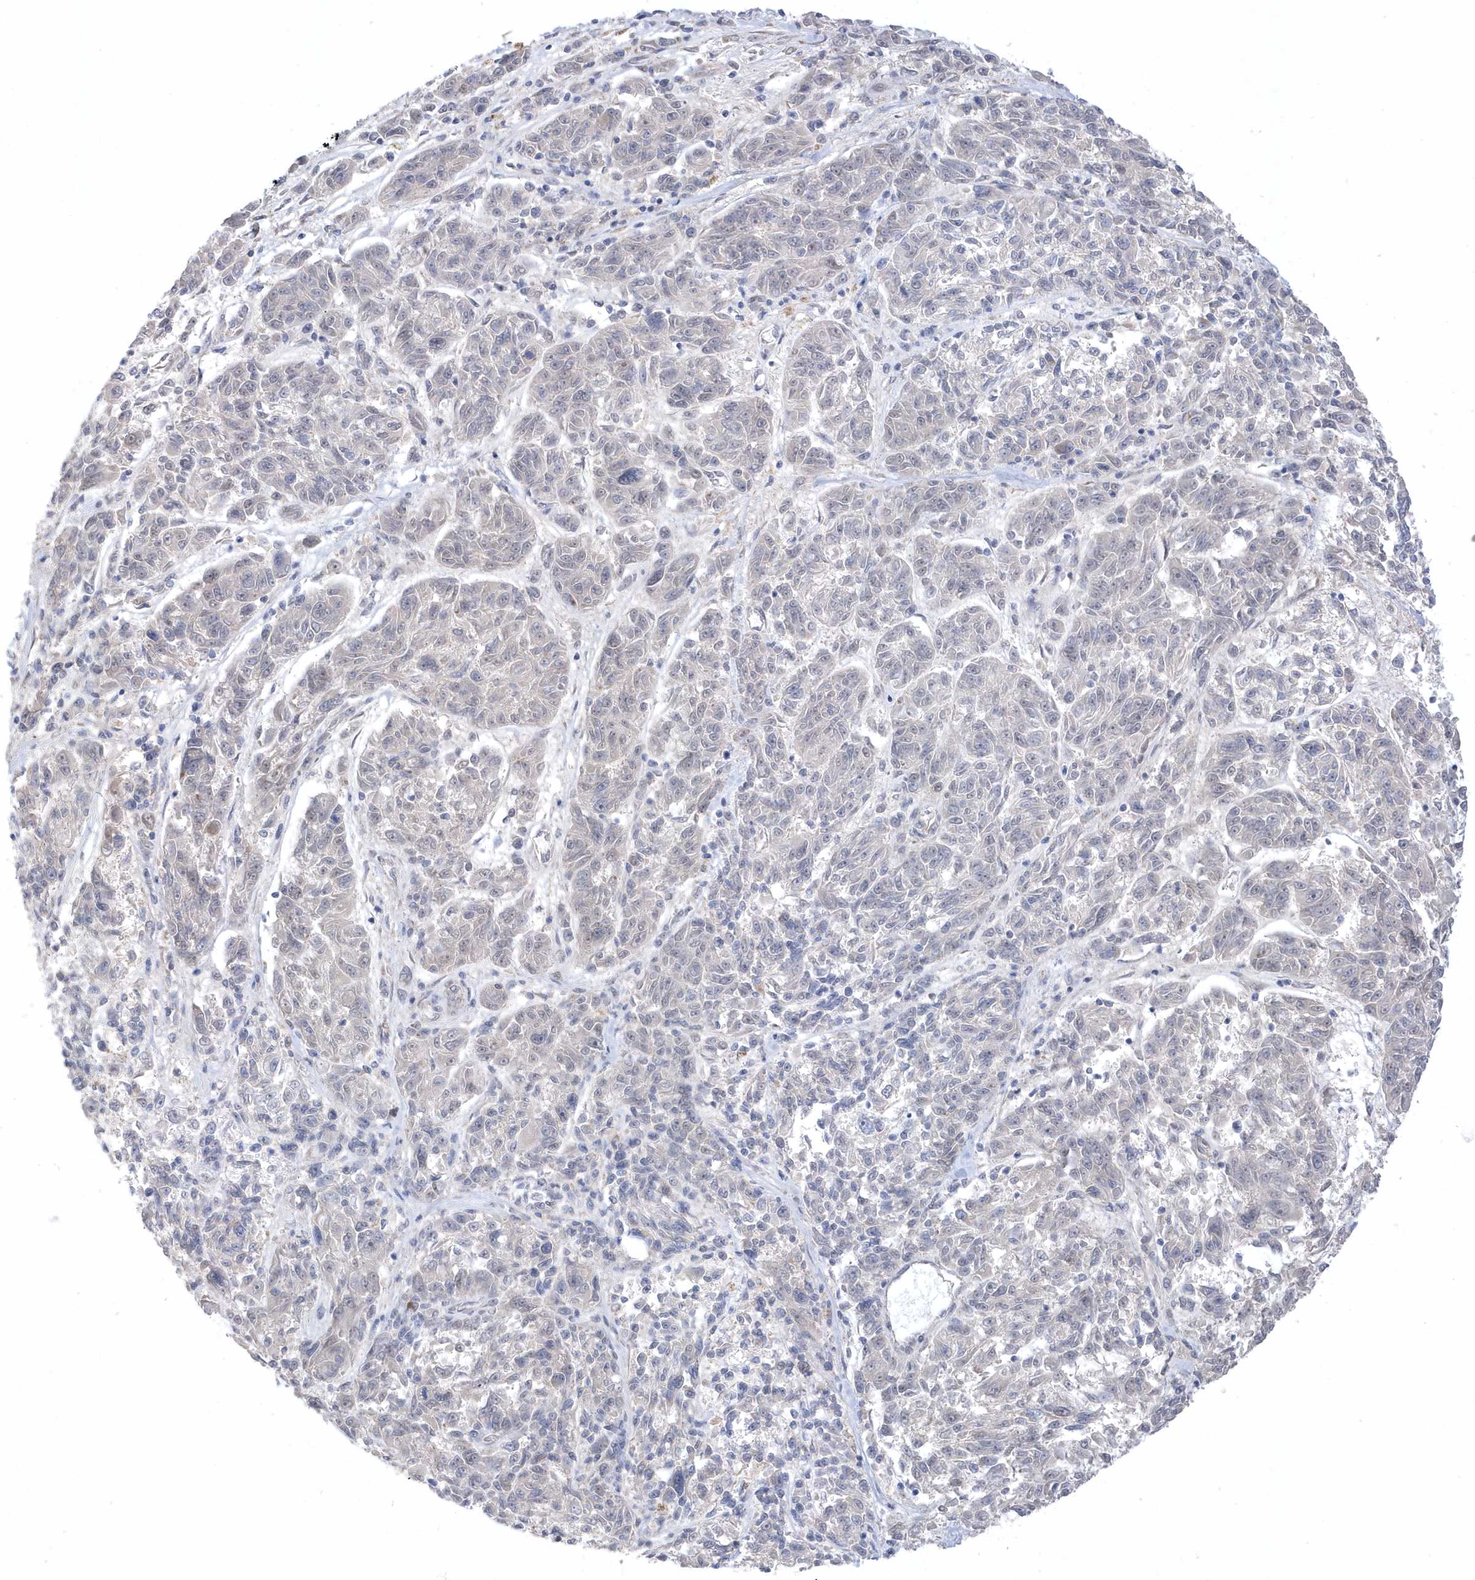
{"staining": {"intensity": "negative", "quantity": "none", "location": "none"}, "tissue": "melanoma", "cell_type": "Tumor cells", "image_type": "cancer", "snomed": [{"axis": "morphology", "description": "Malignant melanoma, NOS"}, {"axis": "topography", "description": "Skin"}], "caption": "Micrograph shows no protein staining in tumor cells of malignant melanoma tissue. The staining was performed using DAB to visualize the protein expression in brown, while the nuclei were stained in blue with hematoxylin (Magnification: 20x).", "gene": "ANAPC1", "patient": {"sex": "male", "age": 53}}